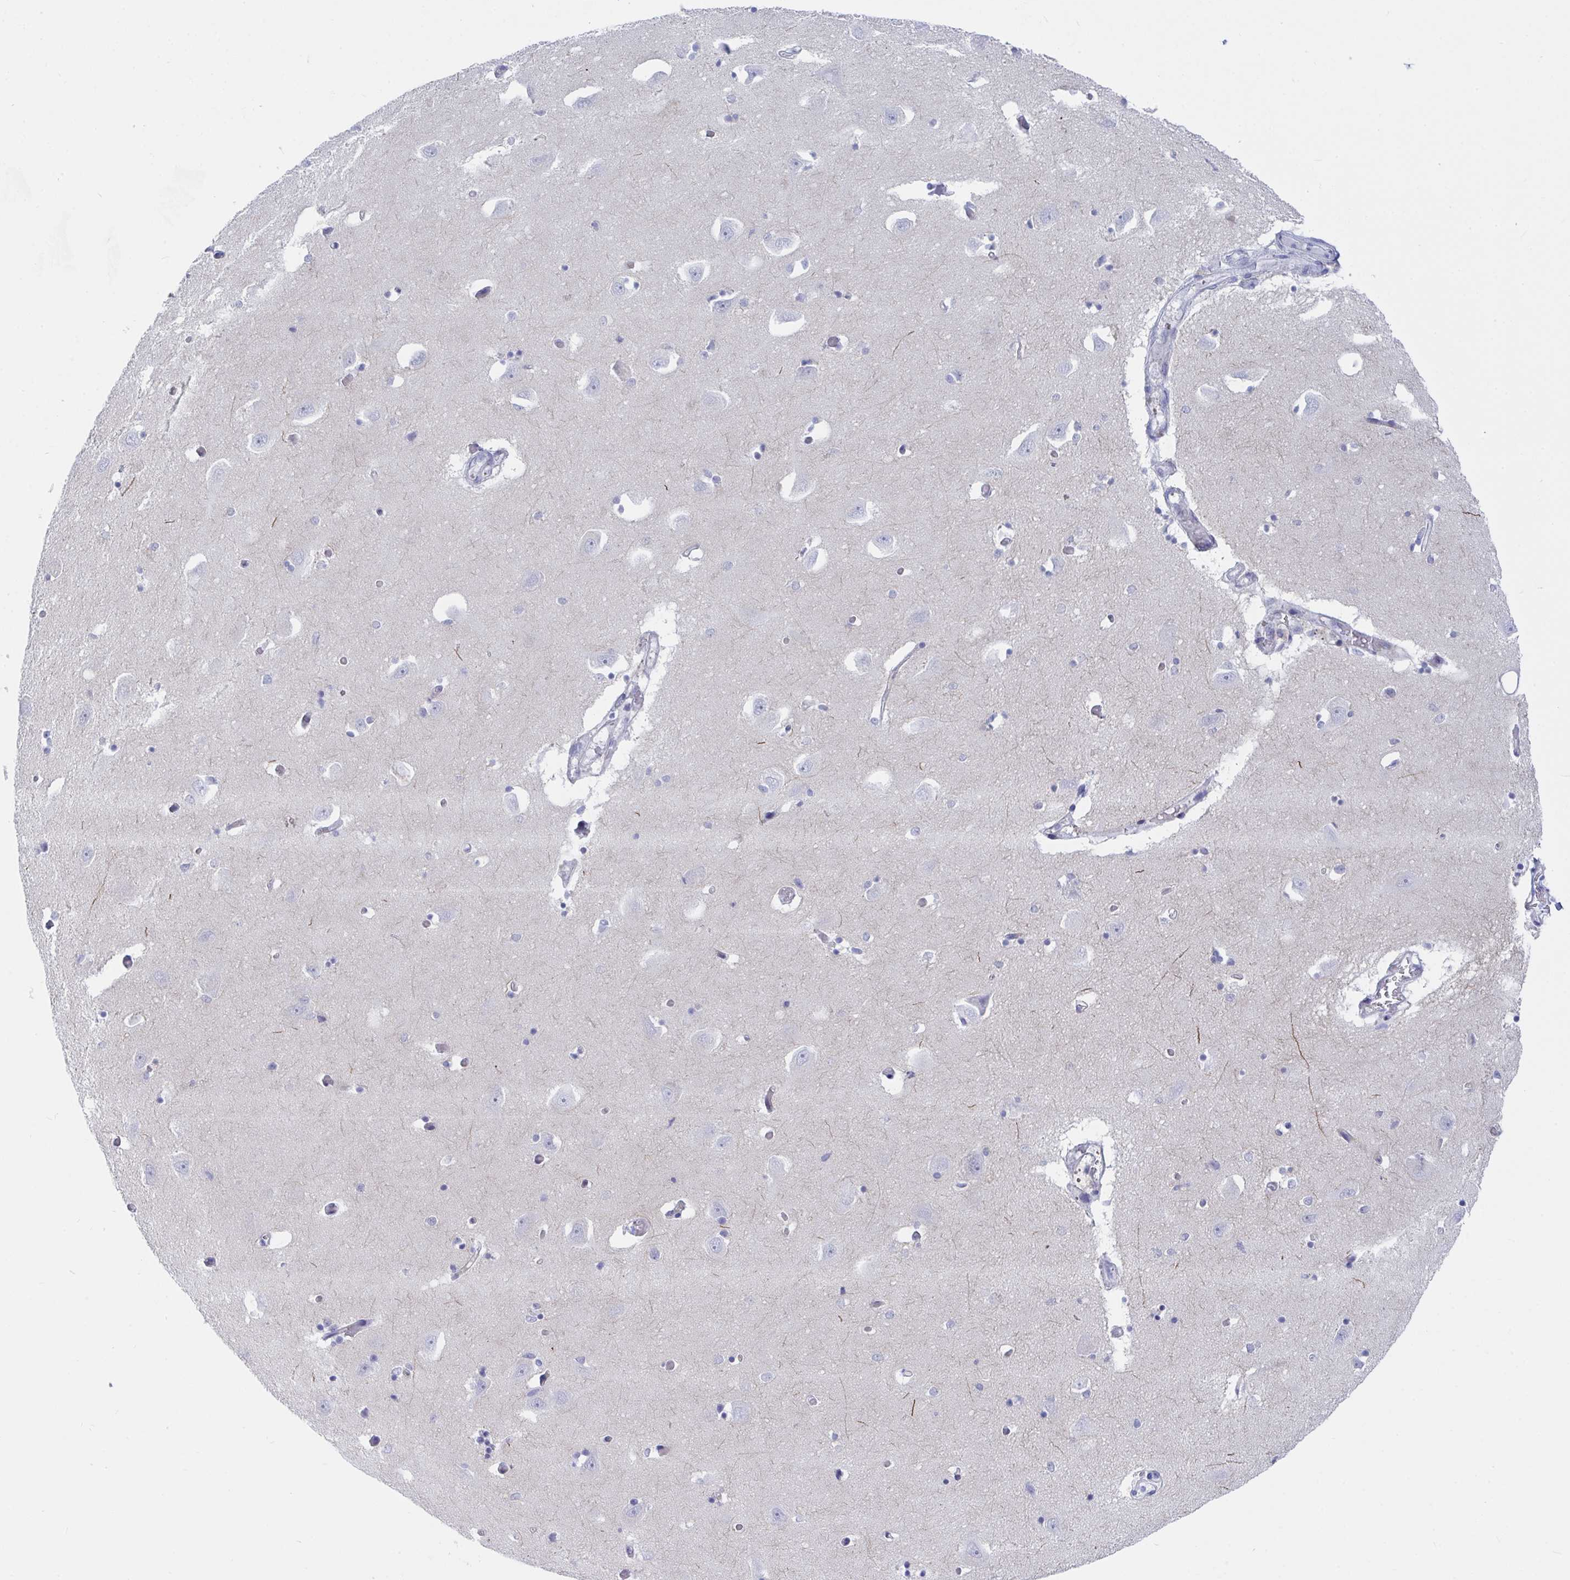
{"staining": {"intensity": "negative", "quantity": "none", "location": "none"}, "tissue": "caudate", "cell_type": "Glial cells", "image_type": "normal", "snomed": [{"axis": "morphology", "description": "Normal tissue, NOS"}, {"axis": "topography", "description": "Lateral ventricle wall"}, {"axis": "topography", "description": "Hippocampus"}], "caption": "Immunohistochemistry photomicrograph of unremarkable caudate: human caudate stained with DAB (3,3'-diaminobenzidine) displays no significant protein staining in glial cells. The staining is performed using DAB (3,3'-diaminobenzidine) brown chromogen with nuclei counter-stained in using hematoxylin.", "gene": "DAOA", "patient": {"sex": "female", "age": 63}}